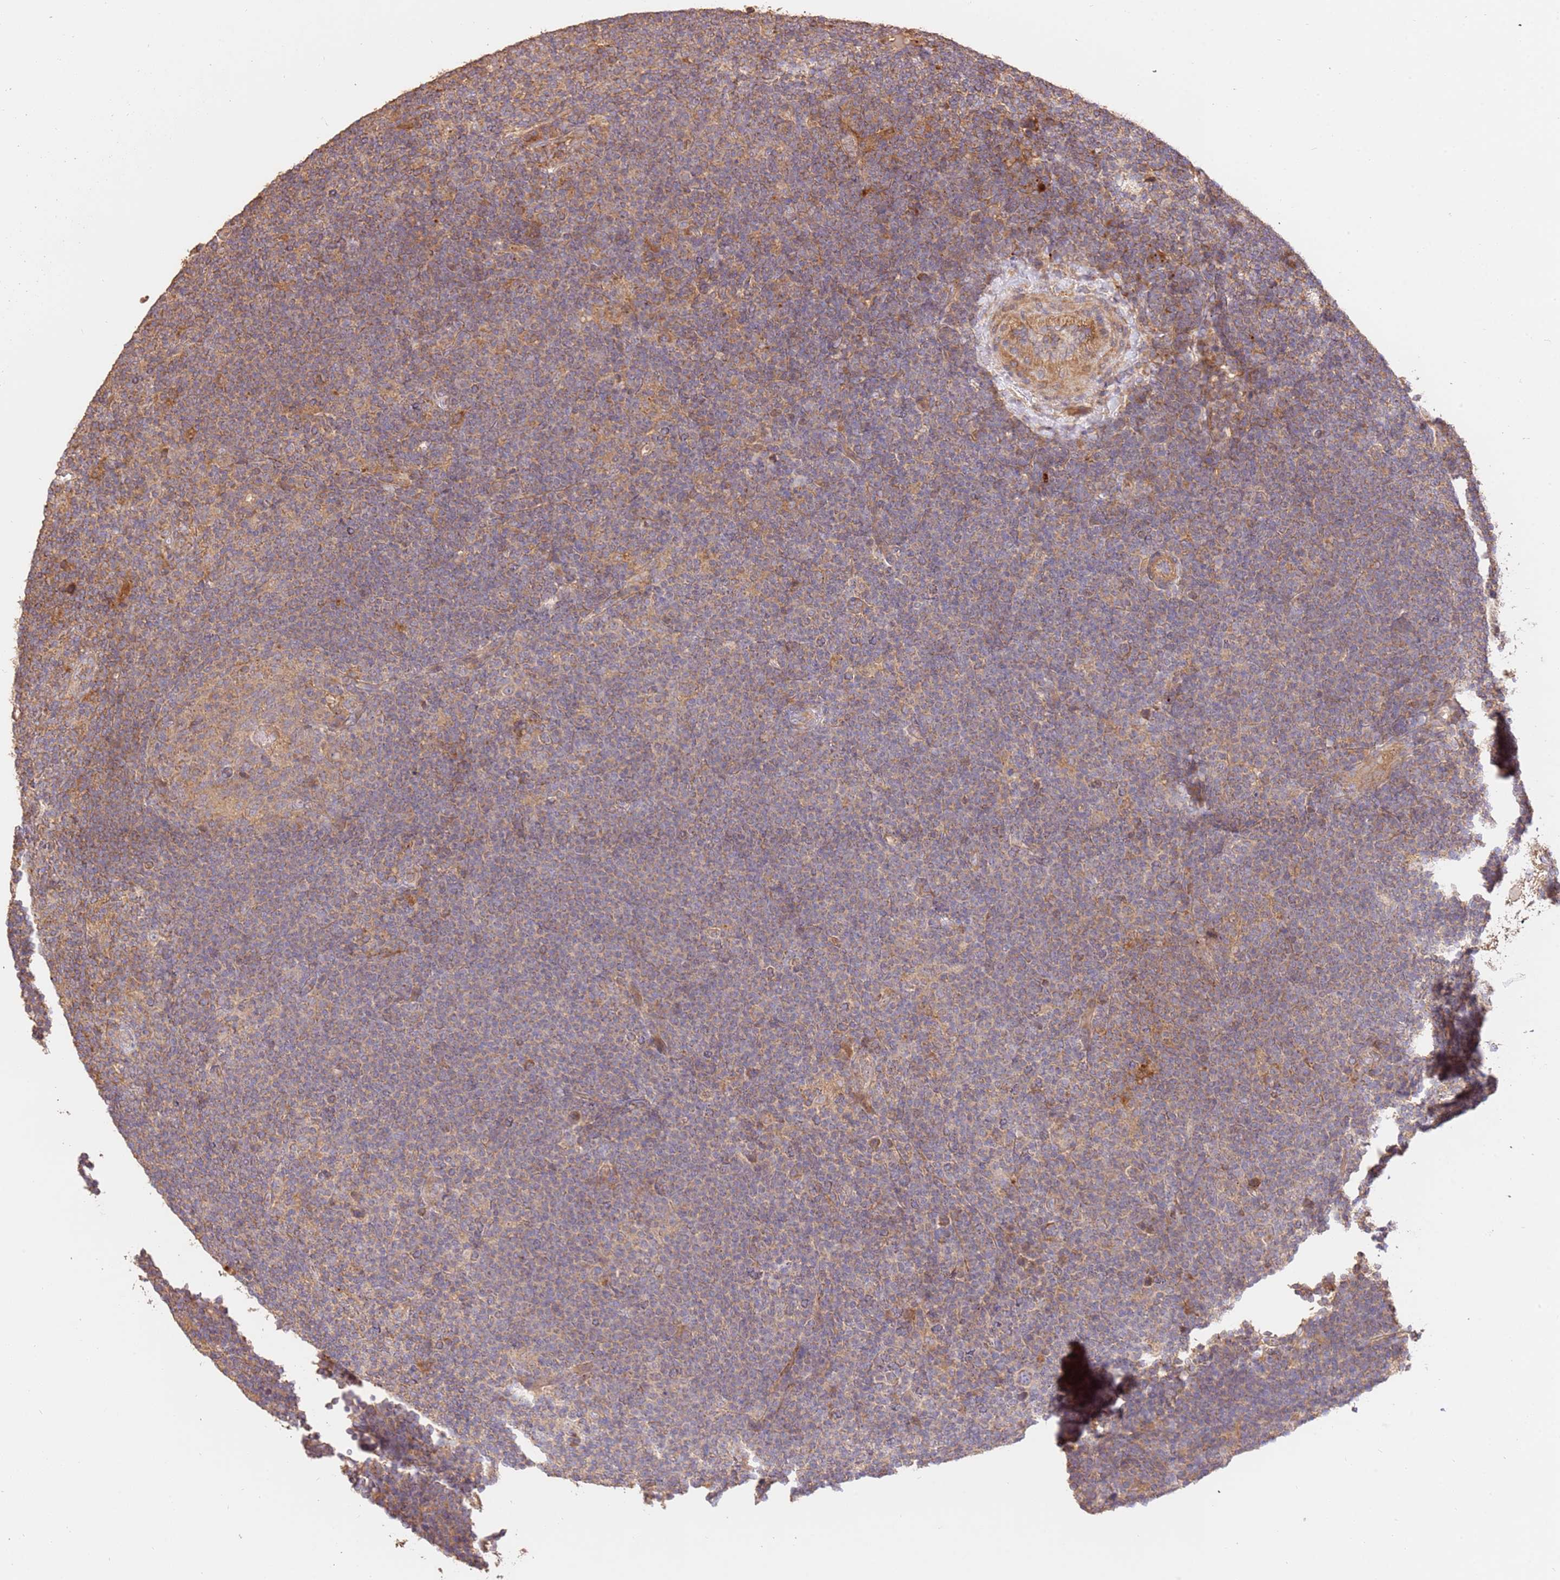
{"staining": {"intensity": "weak", "quantity": "25%-75%", "location": "cytoplasmic/membranous"}, "tissue": "lymphoma", "cell_type": "Tumor cells", "image_type": "cancer", "snomed": [{"axis": "morphology", "description": "Hodgkin's disease, NOS"}, {"axis": "topography", "description": "Lymph node"}], "caption": "Immunohistochemistry of human Hodgkin's disease exhibits low levels of weak cytoplasmic/membranous staining in approximately 25%-75% of tumor cells.", "gene": "CEP55", "patient": {"sex": "female", "age": 57}}